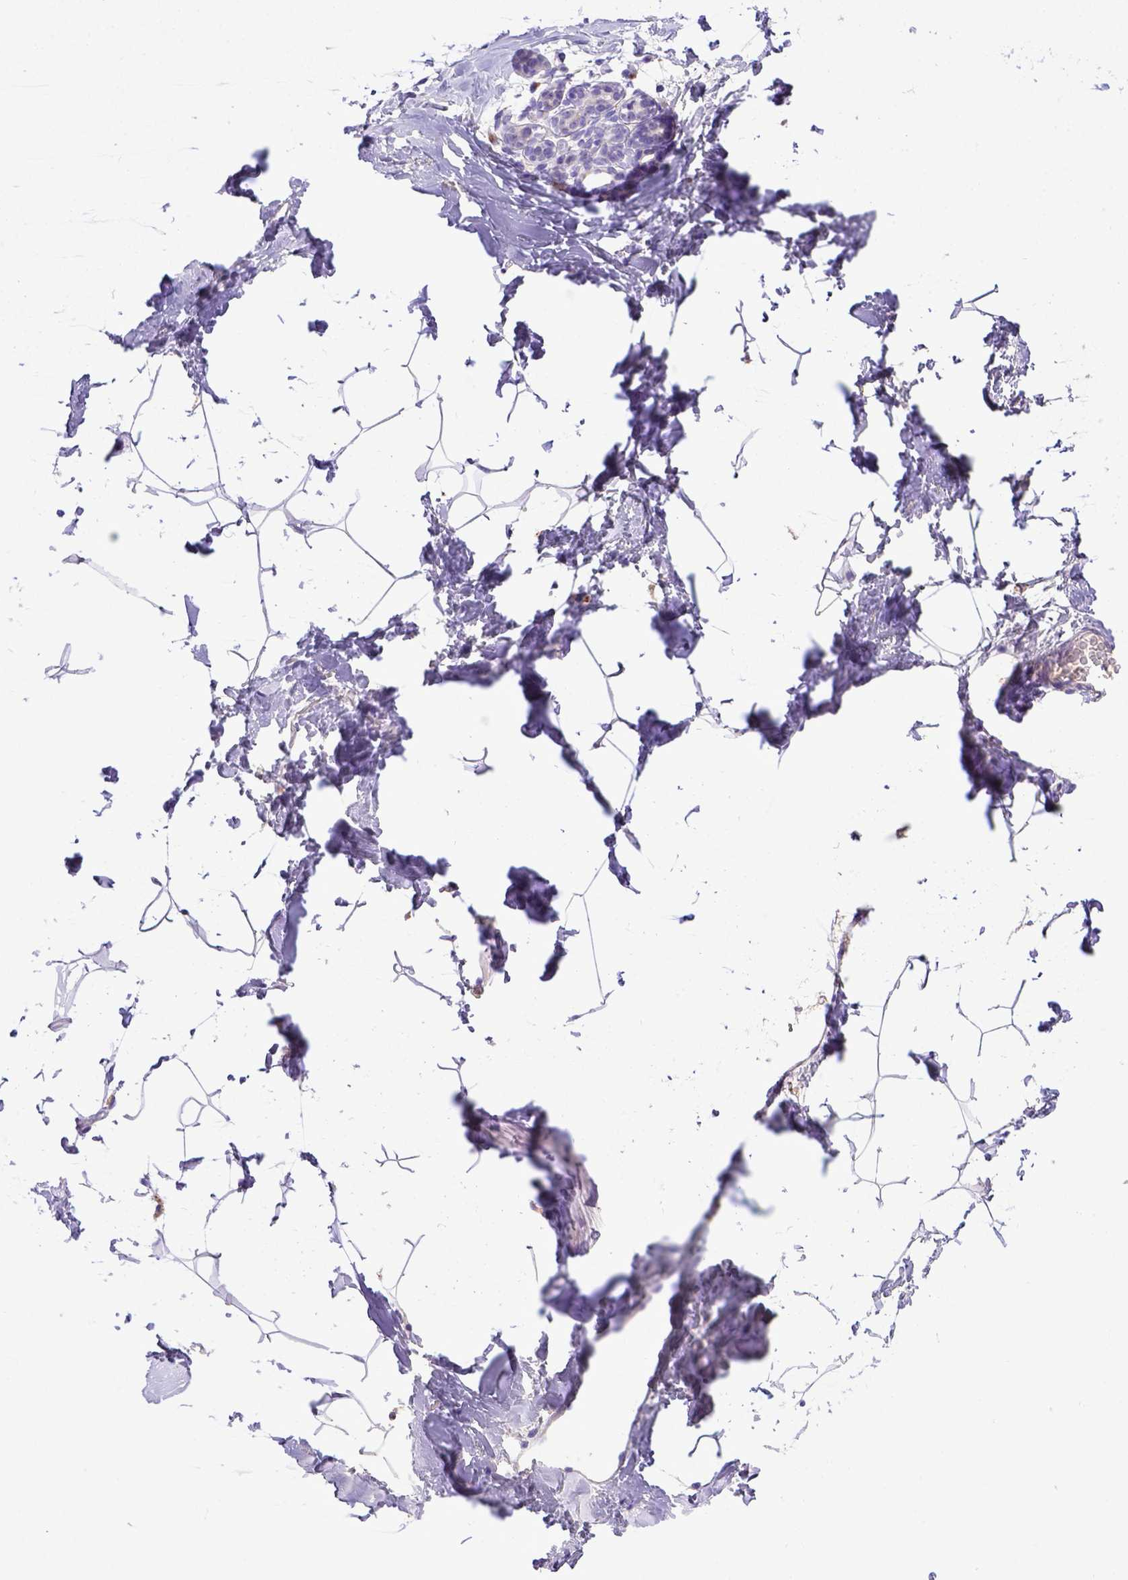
{"staining": {"intensity": "negative", "quantity": "none", "location": "none"}, "tissue": "breast", "cell_type": "Adipocytes", "image_type": "normal", "snomed": [{"axis": "morphology", "description": "Normal tissue, NOS"}, {"axis": "topography", "description": "Breast"}], "caption": "DAB immunohistochemical staining of benign breast exhibits no significant staining in adipocytes. (Immunohistochemistry (ihc), brightfield microscopy, high magnification).", "gene": "CFAP300", "patient": {"sex": "female", "age": 32}}